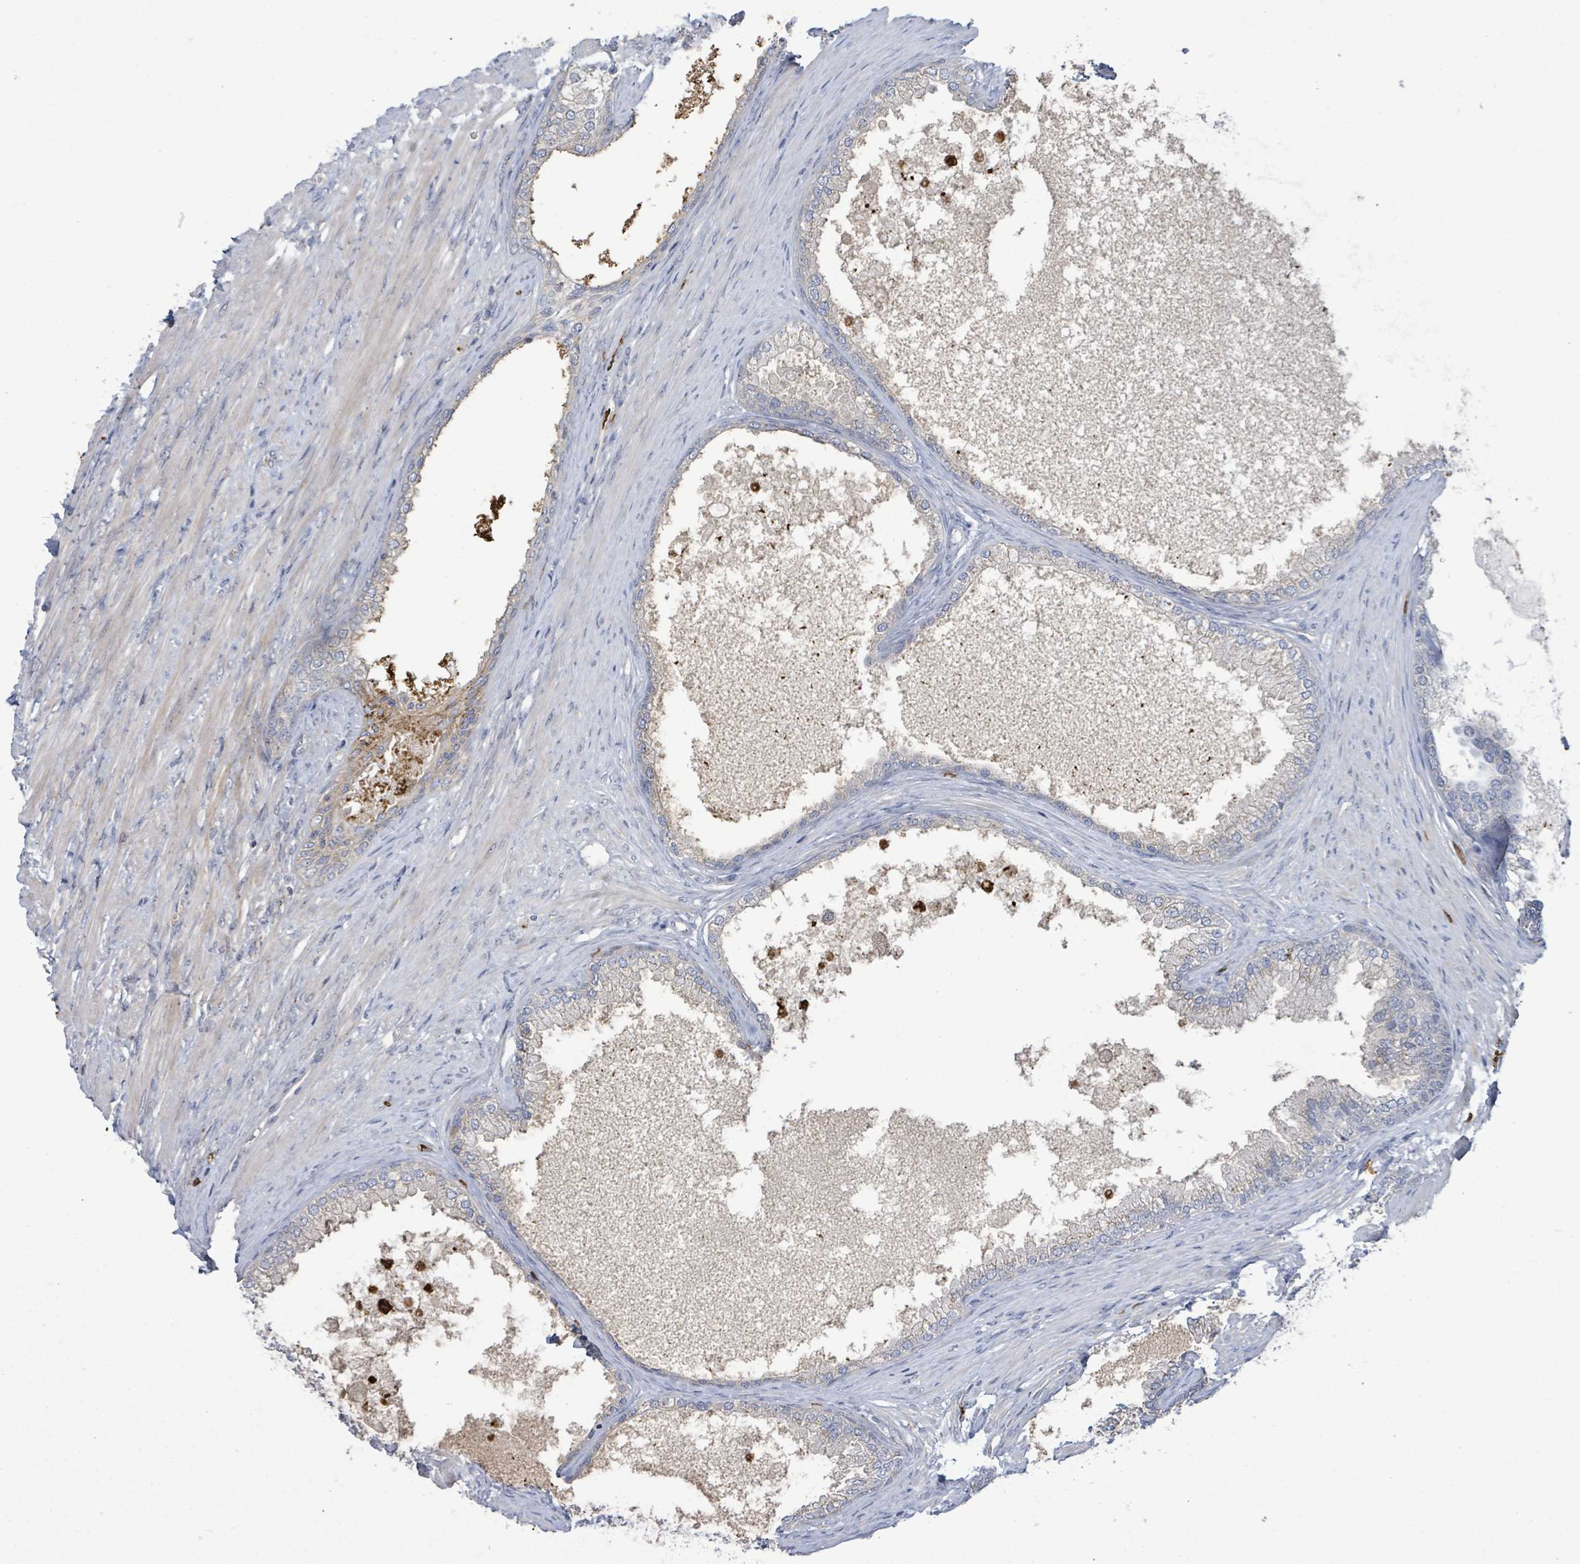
{"staining": {"intensity": "negative", "quantity": "none", "location": "none"}, "tissue": "prostate", "cell_type": "Glandular cells", "image_type": "normal", "snomed": [{"axis": "morphology", "description": "Normal tissue, NOS"}, {"axis": "topography", "description": "Prostate"}], "caption": "High magnification brightfield microscopy of normal prostate stained with DAB (brown) and counterstained with hematoxylin (blue): glandular cells show no significant expression.", "gene": "FAM210A", "patient": {"sex": "male", "age": 76}}